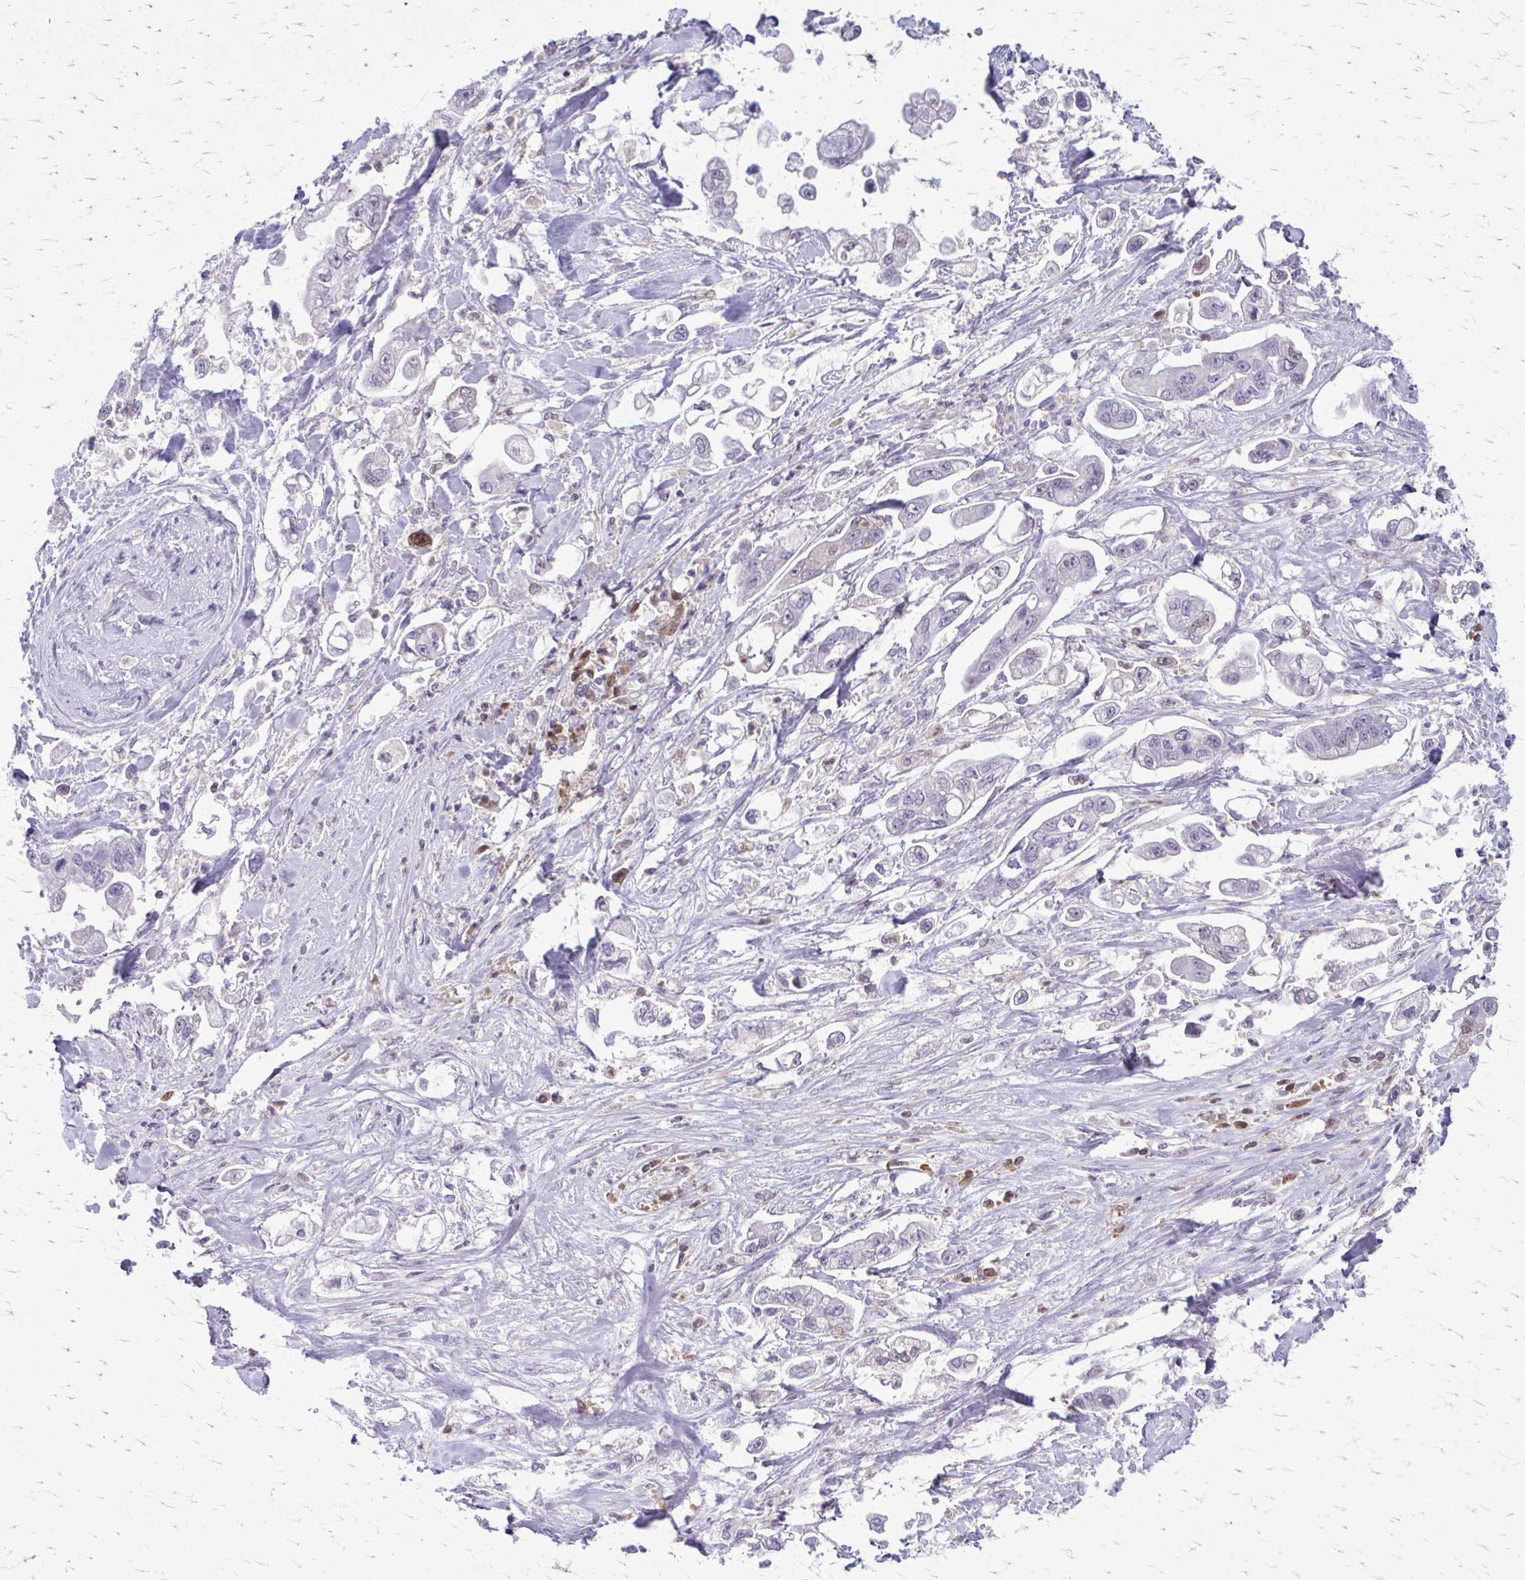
{"staining": {"intensity": "negative", "quantity": "none", "location": "none"}, "tissue": "stomach cancer", "cell_type": "Tumor cells", "image_type": "cancer", "snomed": [{"axis": "morphology", "description": "Adenocarcinoma, NOS"}, {"axis": "topography", "description": "Stomach"}], "caption": "Photomicrograph shows no significant protein staining in tumor cells of adenocarcinoma (stomach). (DAB (3,3'-diaminobenzidine) immunohistochemistry with hematoxylin counter stain).", "gene": "GLRX", "patient": {"sex": "male", "age": 62}}